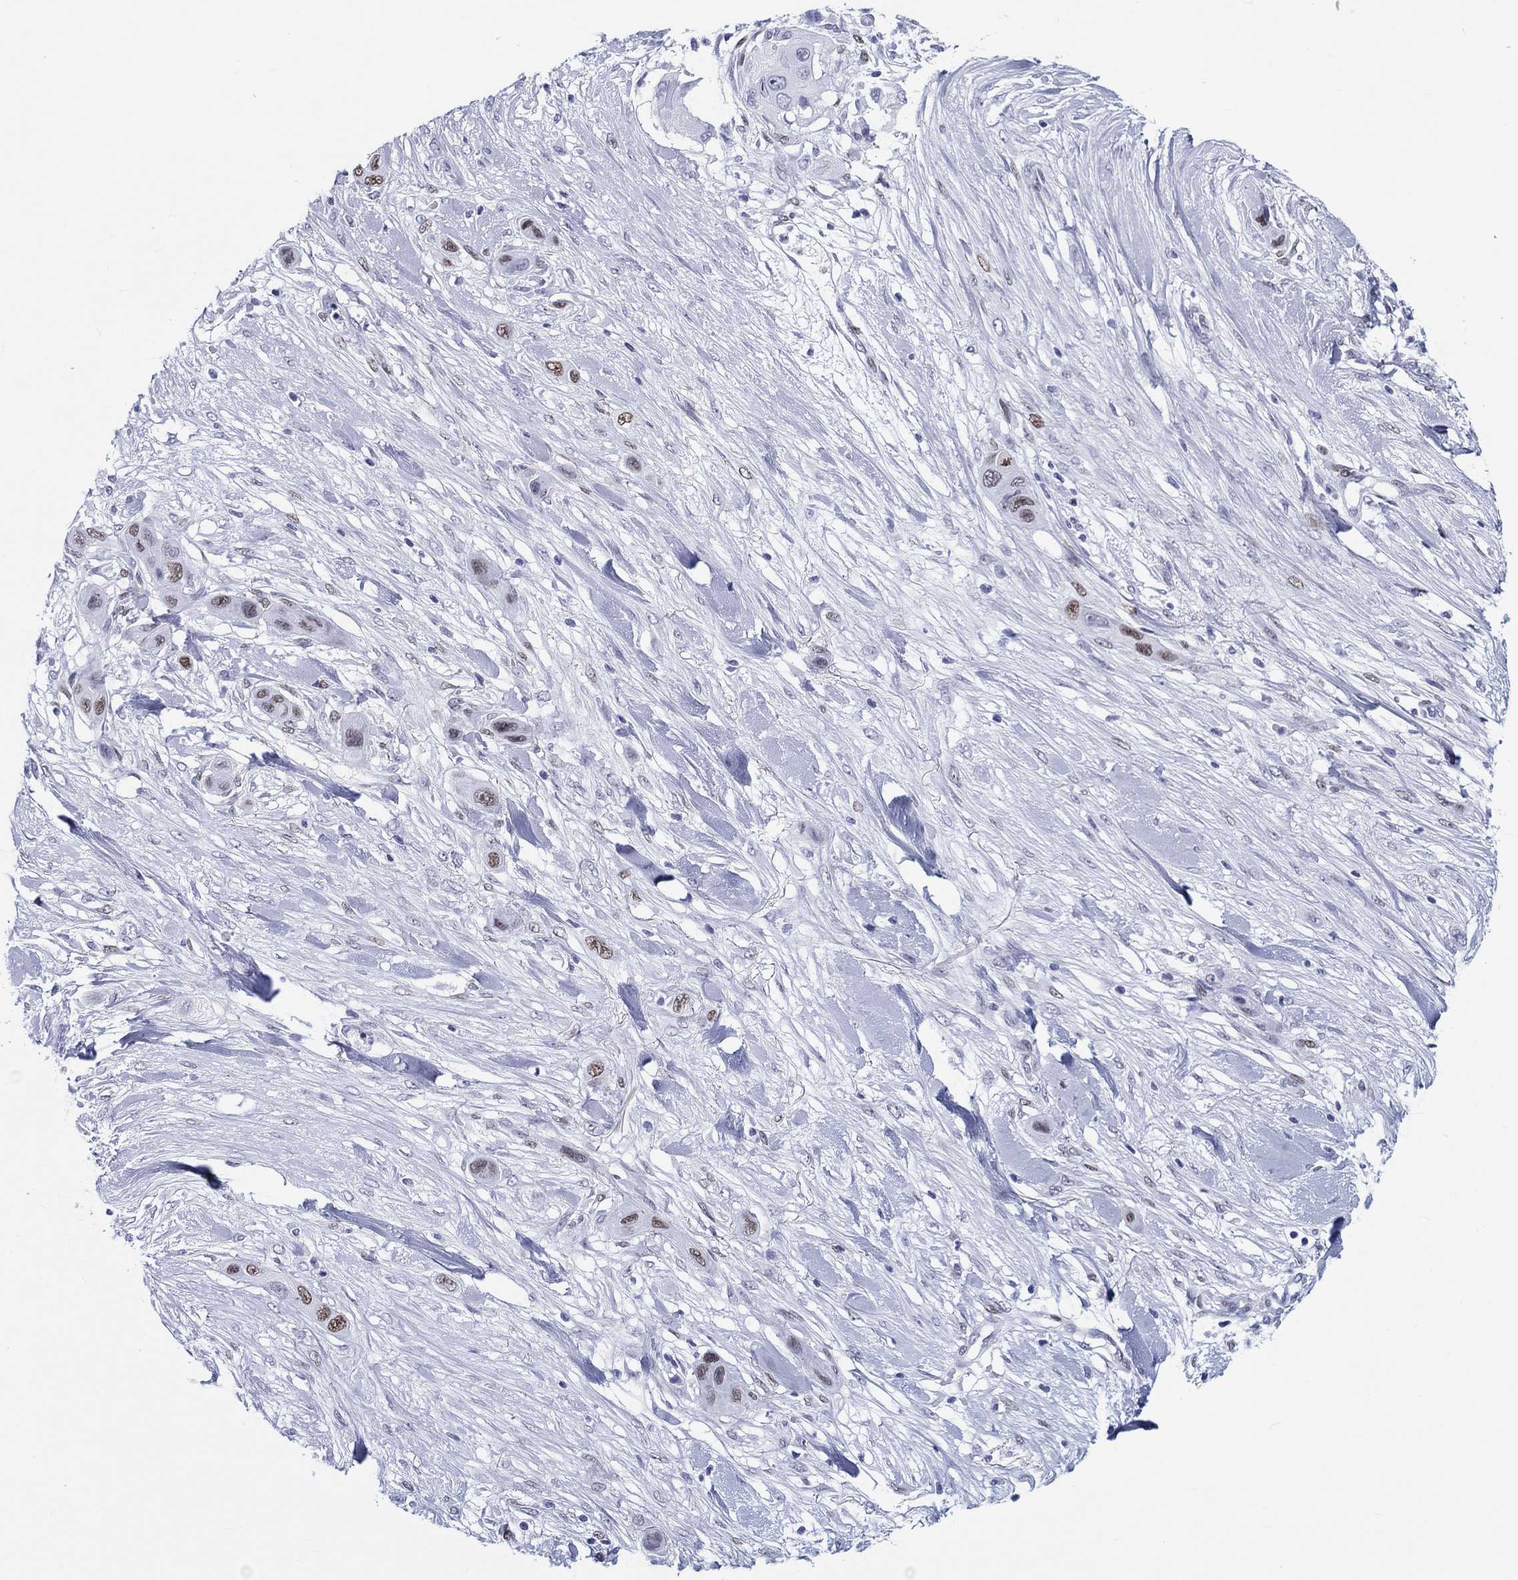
{"staining": {"intensity": "strong", "quantity": "25%-75%", "location": "nuclear"}, "tissue": "skin cancer", "cell_type": "Tumor cells", "image_type": "cancer", "snomed": [{"axis": "morphology", "description": "Squamous cell carcinoma, NOS"}, {"axis": "topography", "description": "Skin"}], "caption": "Squamous cell carcinoma (skin) was stained to show a protein in brown. There is high levels of strong nuclear positivity in approximately 25%-75% of tumor cells.", "gene": "H1-1", "patient": {"sex": "male", "age": 79}}